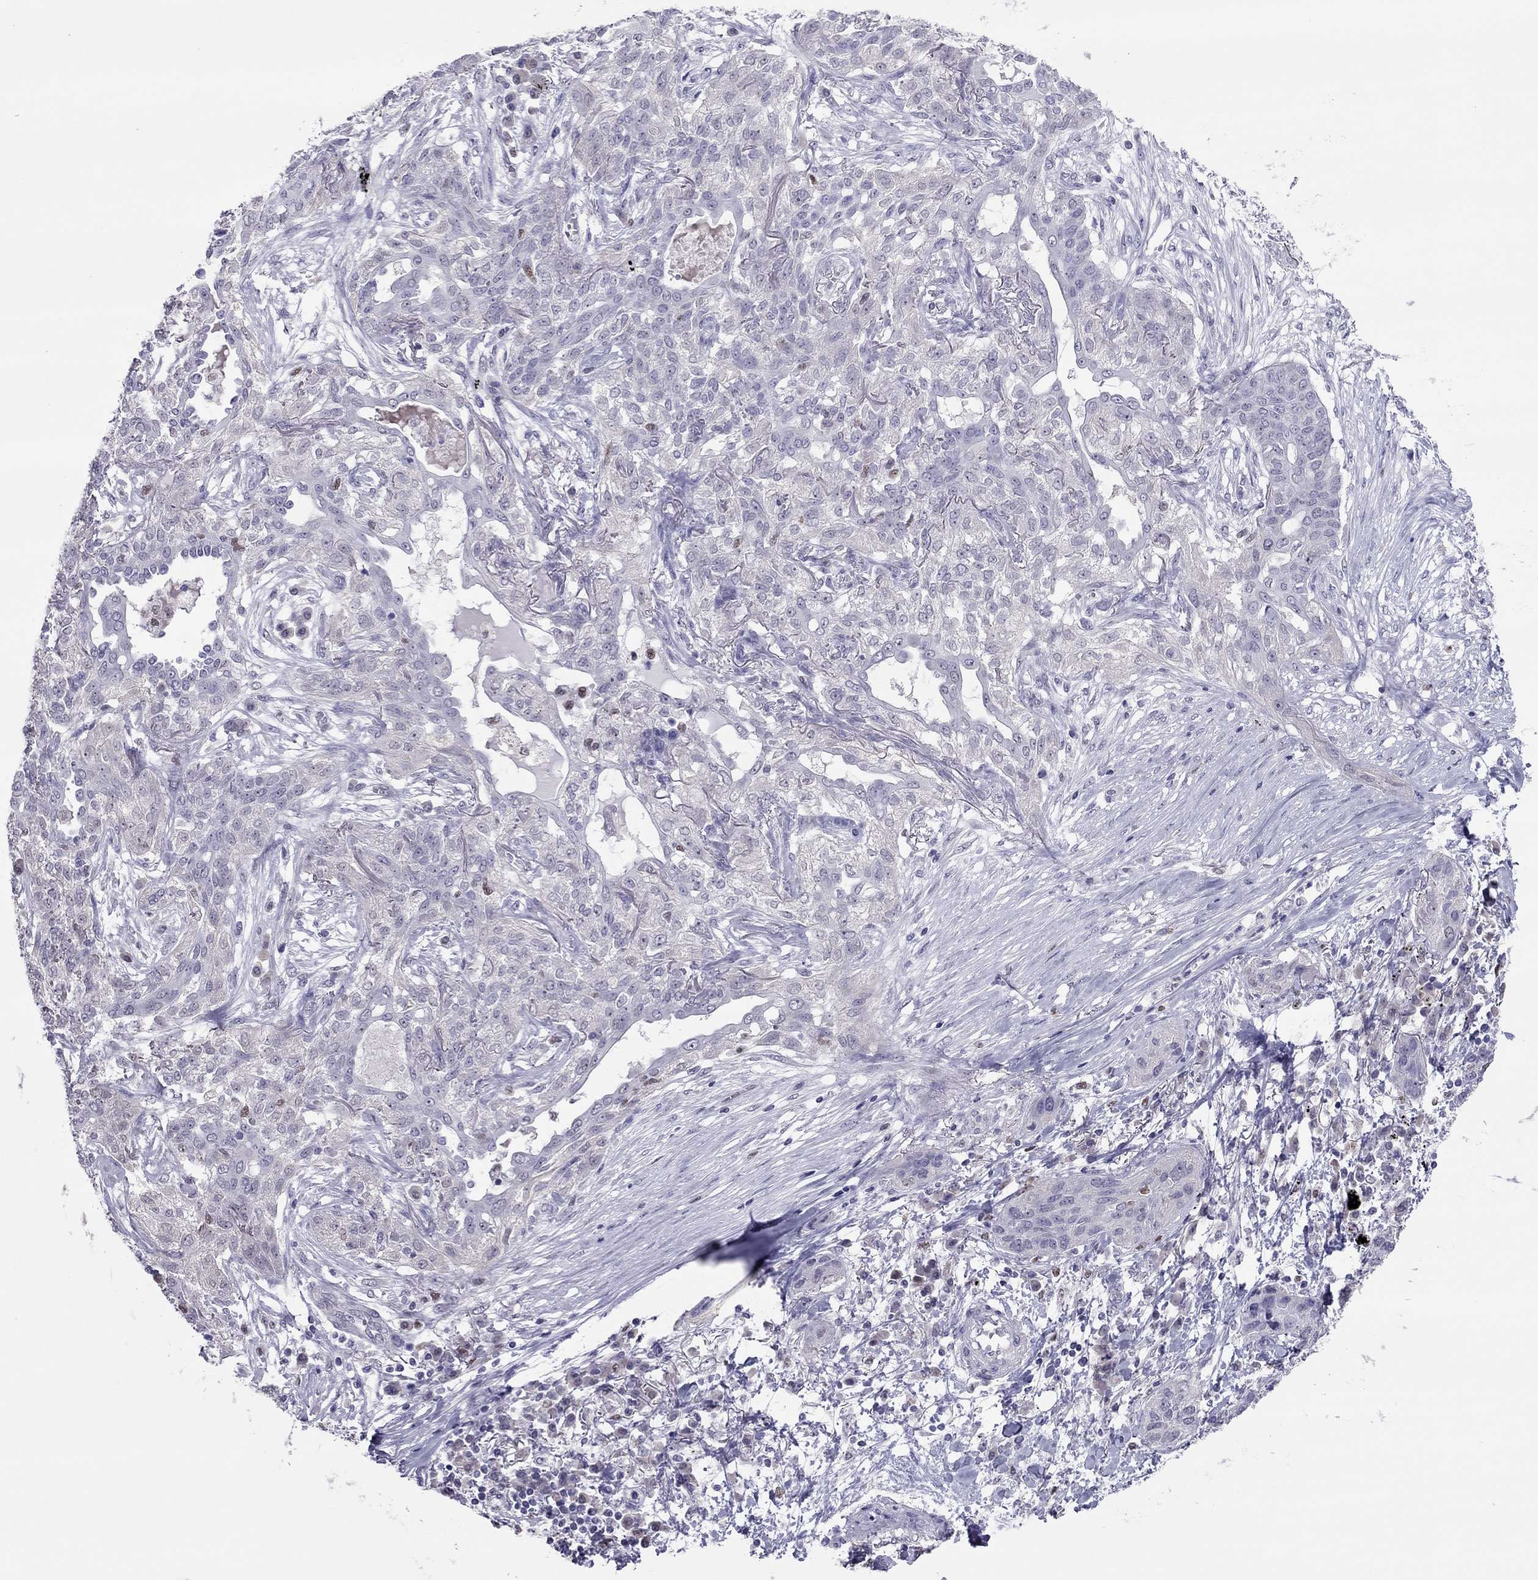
{"staining": {"intensity": "negative", "quantity": "none", "location": "none"}, "tissue": "lung cancer", "cell_type": "Tumor cells", "image_type": "cancer", "snomed": [{"axis": "morphology", "description": "Squamous cell carcinoma, NOS"}, {"axis": "topography", "description": "Lung"}], "caption": "Histopathology image shows no significant protein staining in tumor cells of lung cancer.", "gene": "SPINT3", "patient": {"sex": "female", "age": 70}}